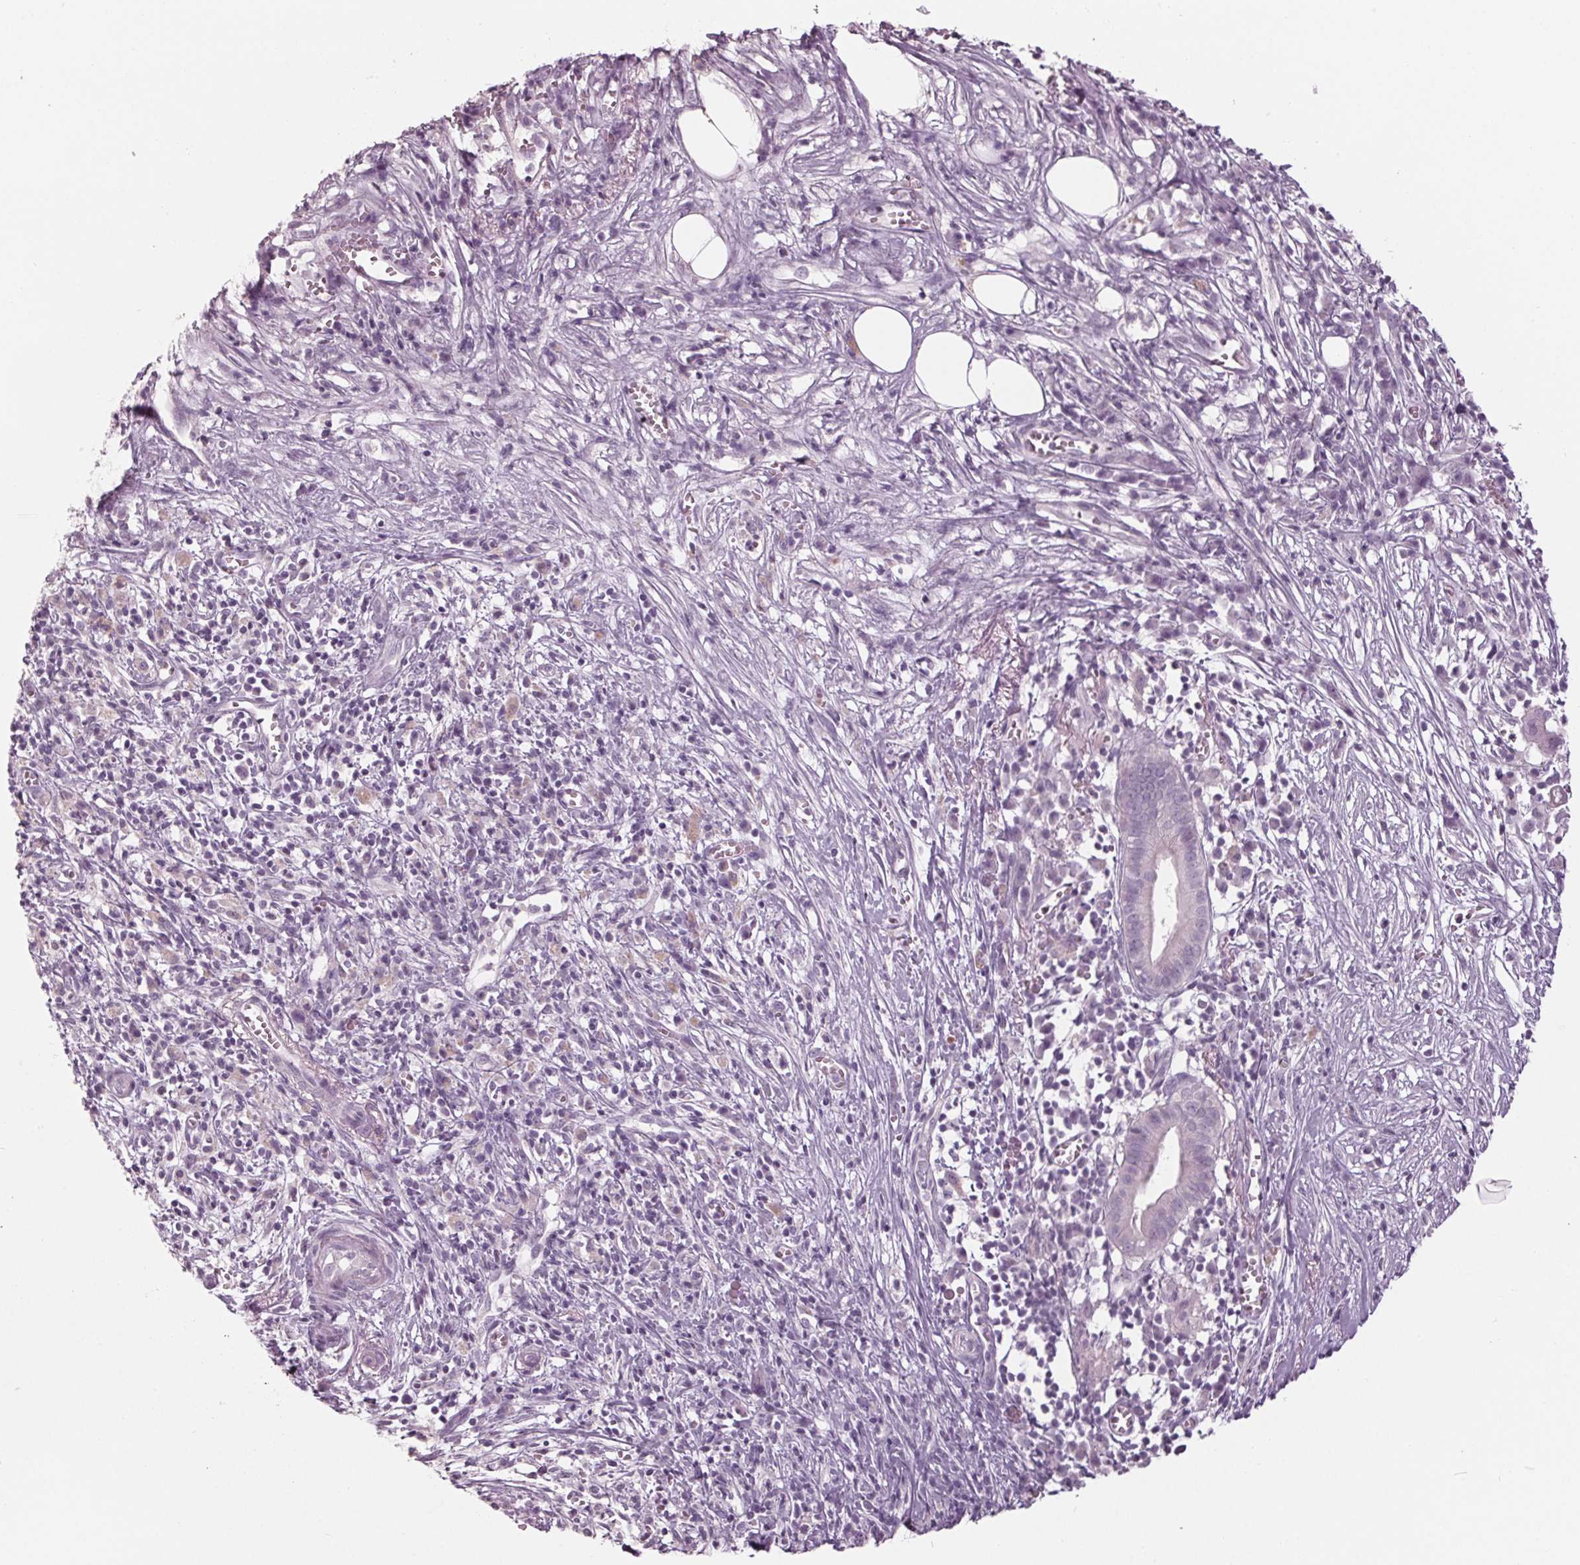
{"staining": {"intensity": "negative", "quantity": "none", "location": "none"}, "tissue": "pancreatic cancer", "cell_type": "Tumor cells", "image_type": "cancer", "snomed": [{"axis": "morphology", "description": "Adenocarcinoma, NOS"}, {"axis": "topography", "description": "Pancreas"}], "caption": "Immunohistochemistry (IHC) histopathology image of pancreatic cancer (adenocarcinoma) stained for a protein (brown), which reveals no staining in tumor cells.", "gene": "TNNC2", "patient": {"sex": "male", "age": 61}}